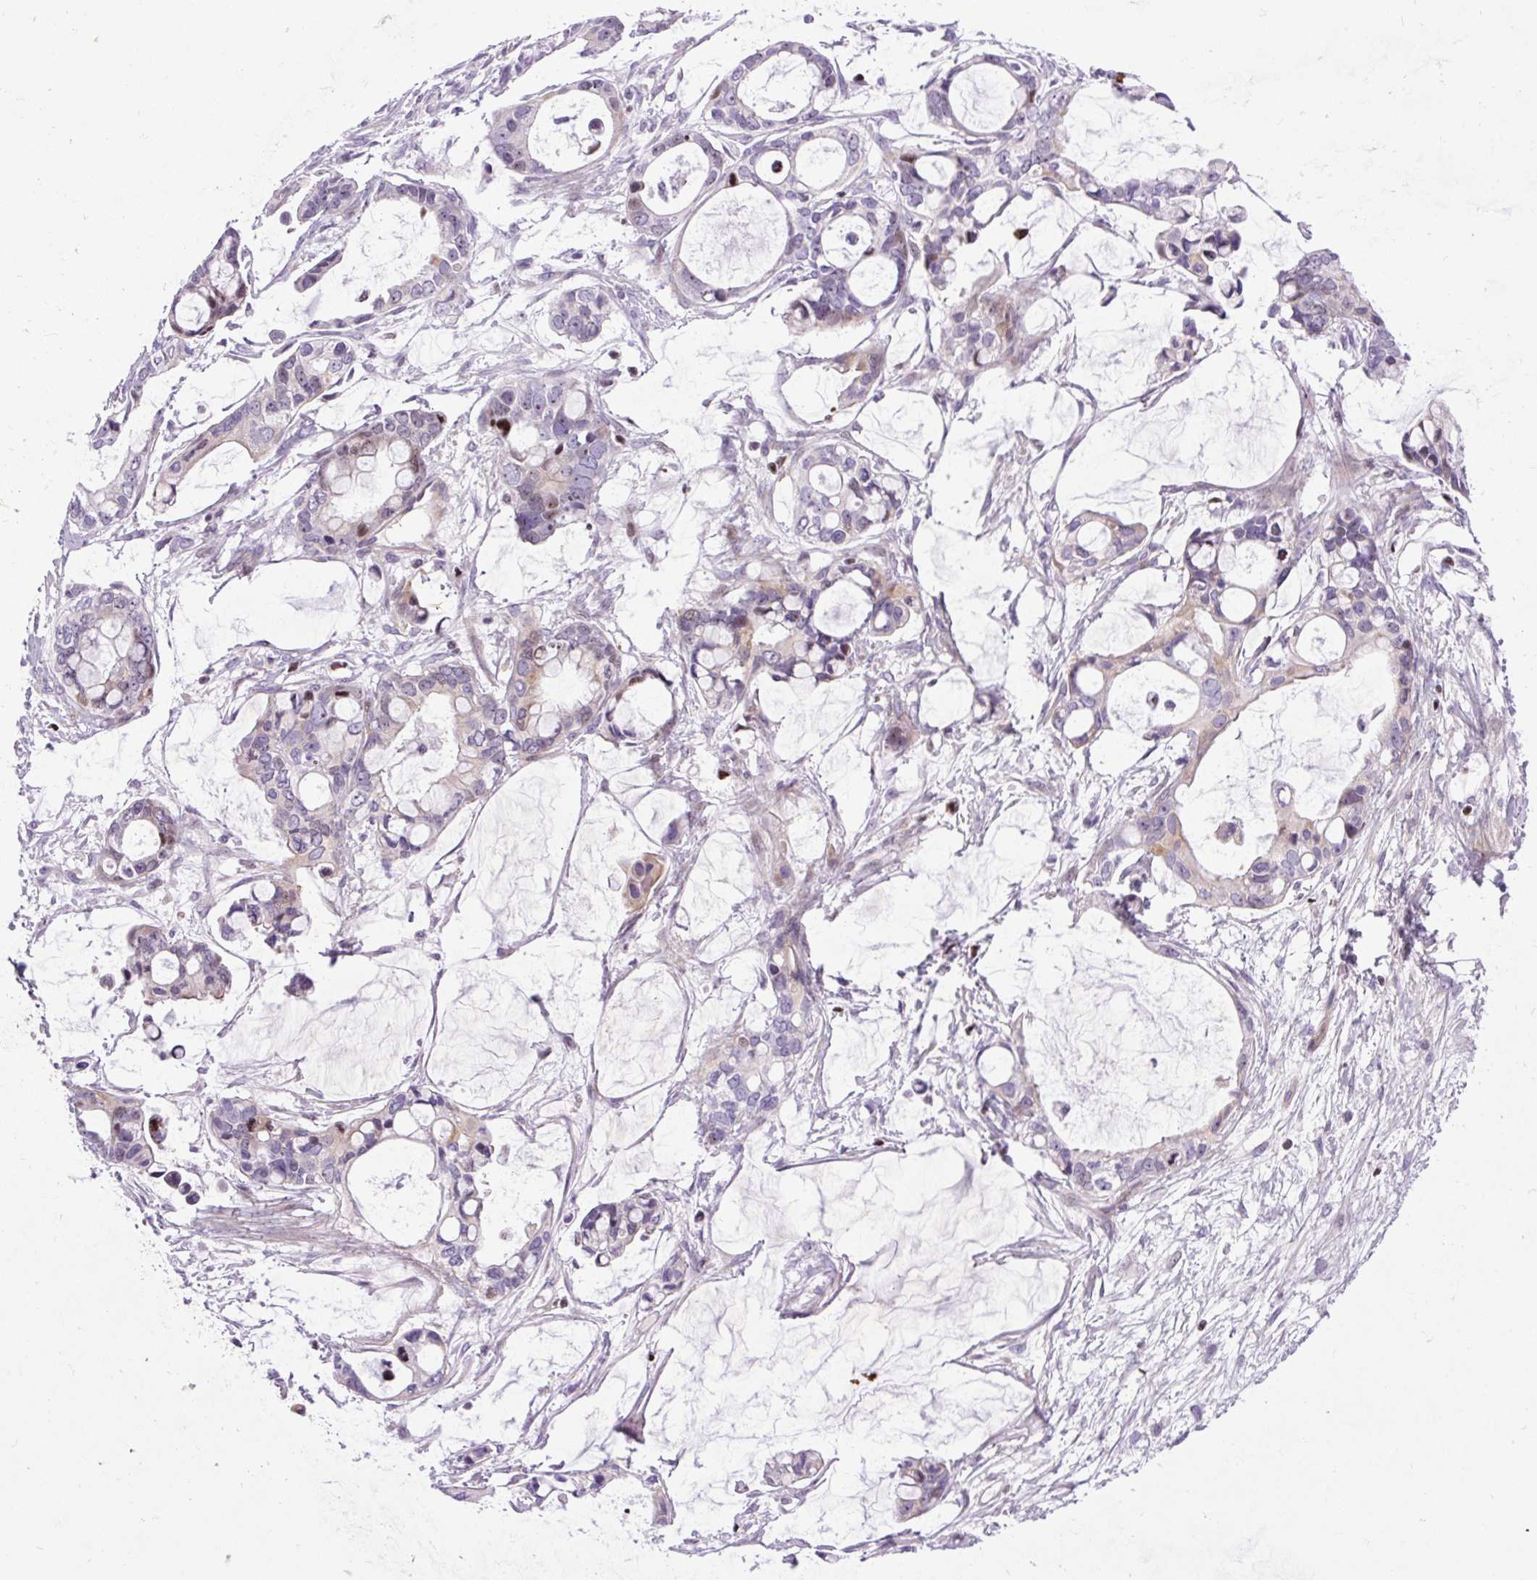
{"staining": {"intensity": "moderate", "quantity": "<25%", "location": "cytoplasmic/membranous,nuclear"}, "tissue": "ovarian cancer", "cell_type": "Tumor cells", "image_type": "cancer", "snomed": [{"axis": "morphology", "description": "Cystadenocarcinoma, mucinous, NOS"}, {"axis": "topography", "description": "Ovary"}], "caption": "IHC photomicrograph of neoplastic tissue: ovarian mucinous cystadenocarcinoma stained using immunohistochemistry exhibits low levels of moderate protein expression localized specifically in the cytoplasmic/membranous and nuclear of tumor cells, appearing as a cytoplasmic/membranous and nuclear brown color.", "gene": "SPC24", "patient": {"sex": "female", "age": 63}}